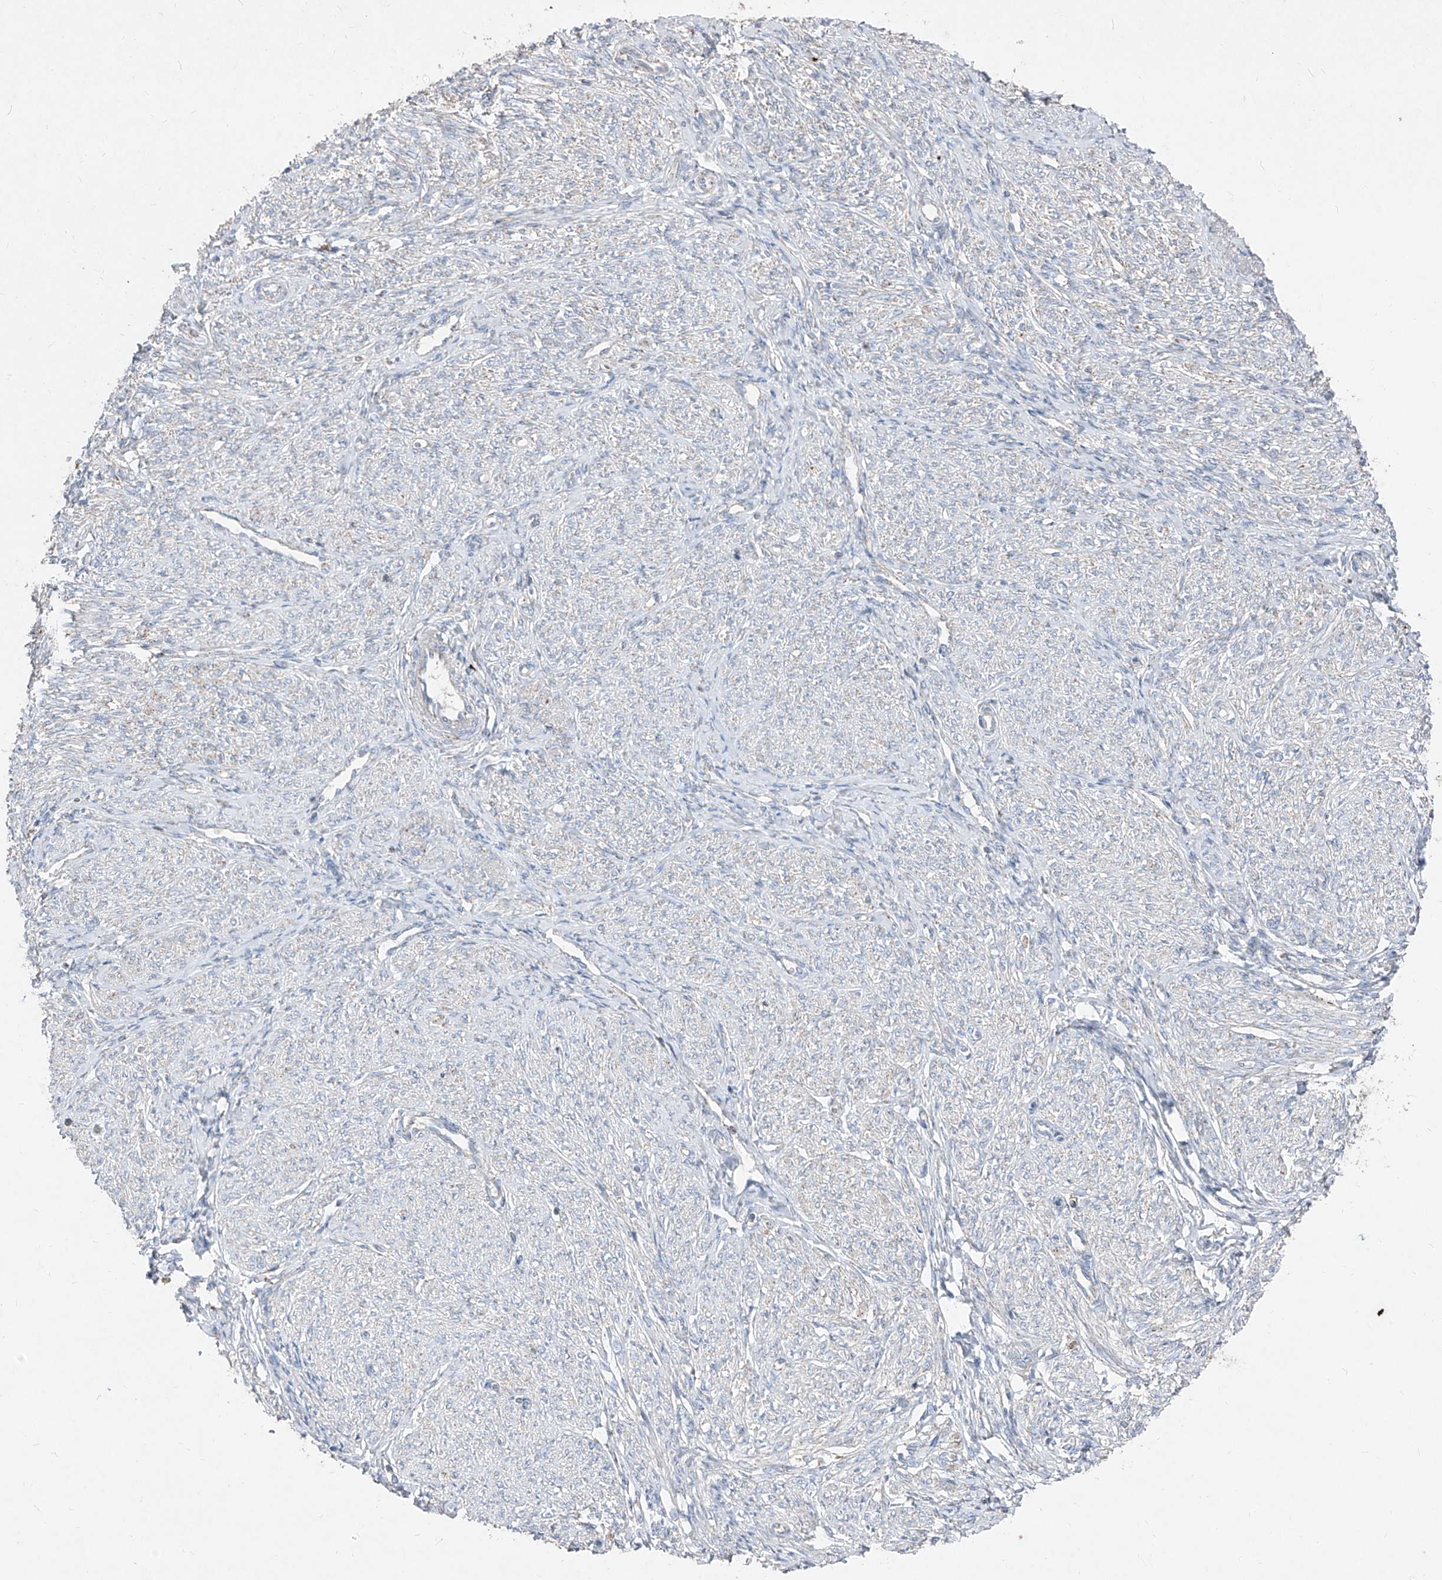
{"staining": {"intensity": "negative", "quantity": "none", "location": "none"}, "tissue": "endometrium", "cell_type": "Cells in endometrial stroma", "image_type": "normal", "snomed": [{"axis": "morphology", "description": "Normal tissue, NOS"}, {"axis": "topography", "description": "Endometrium"}], "caption": "DAB (3,3'-diaminobenzidine) immunohistochemical staining of normal human endometrium shows no significant expression in cells in endometrial stroma.", "gene": "ABCD3", "patient": {"sex": "female", "age": 72}}